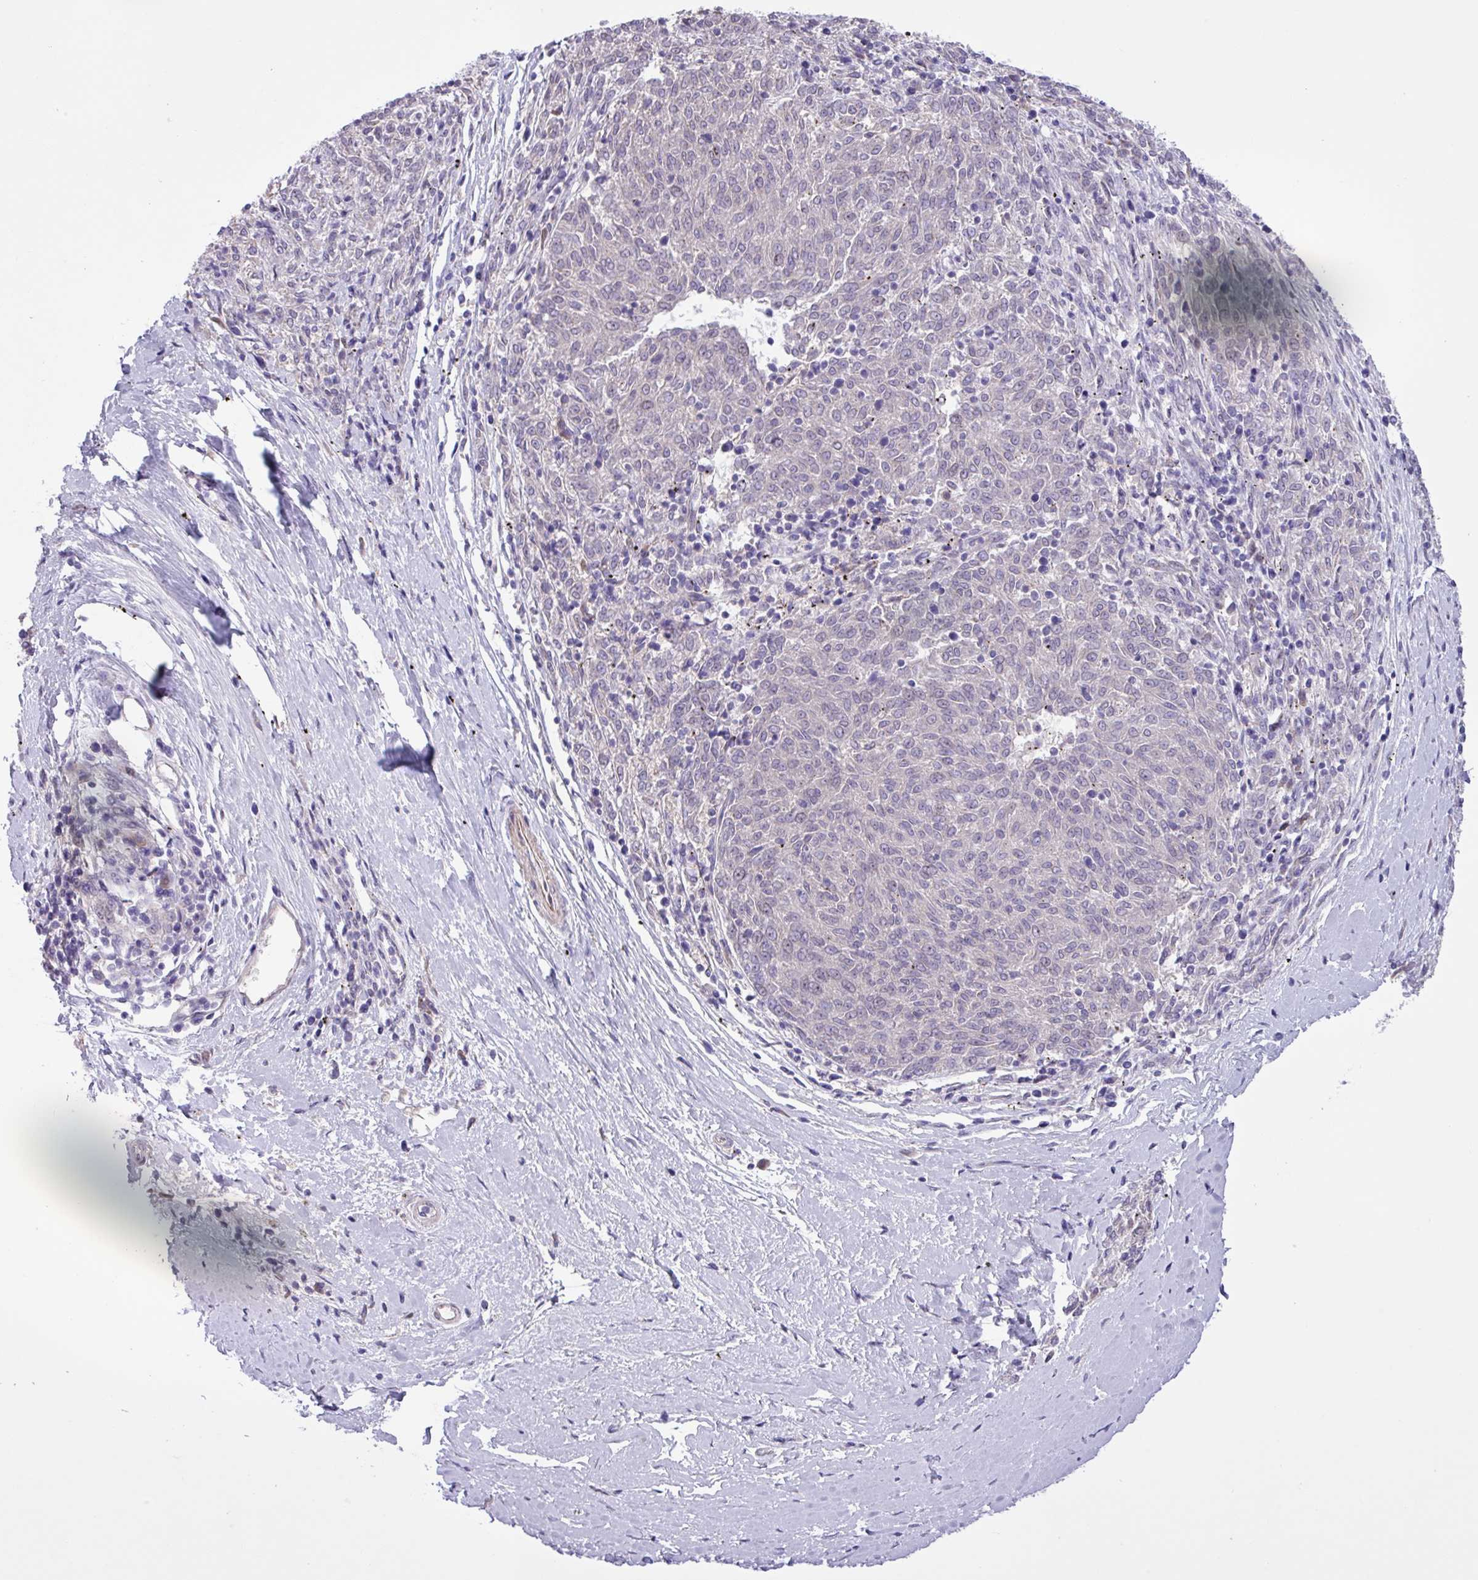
{"staining": {"intensity": "negative", "quantity": "none", "location": "none"}, "tissue": "melanoma", "cell_type": "Tumor cells", "image_type": "cancer", "snomed": [{"axis": "morphology", "description": "Malignant melanoma, NOS"}, {"axis": "topography", "description": "Skin"}], "caption": "Immunohistochemistry (IHC) of melanoma demonstrates no positivity in tumor cells.", "gene": "SPINK8", "patient": {"sex": "female", "age": 72}}